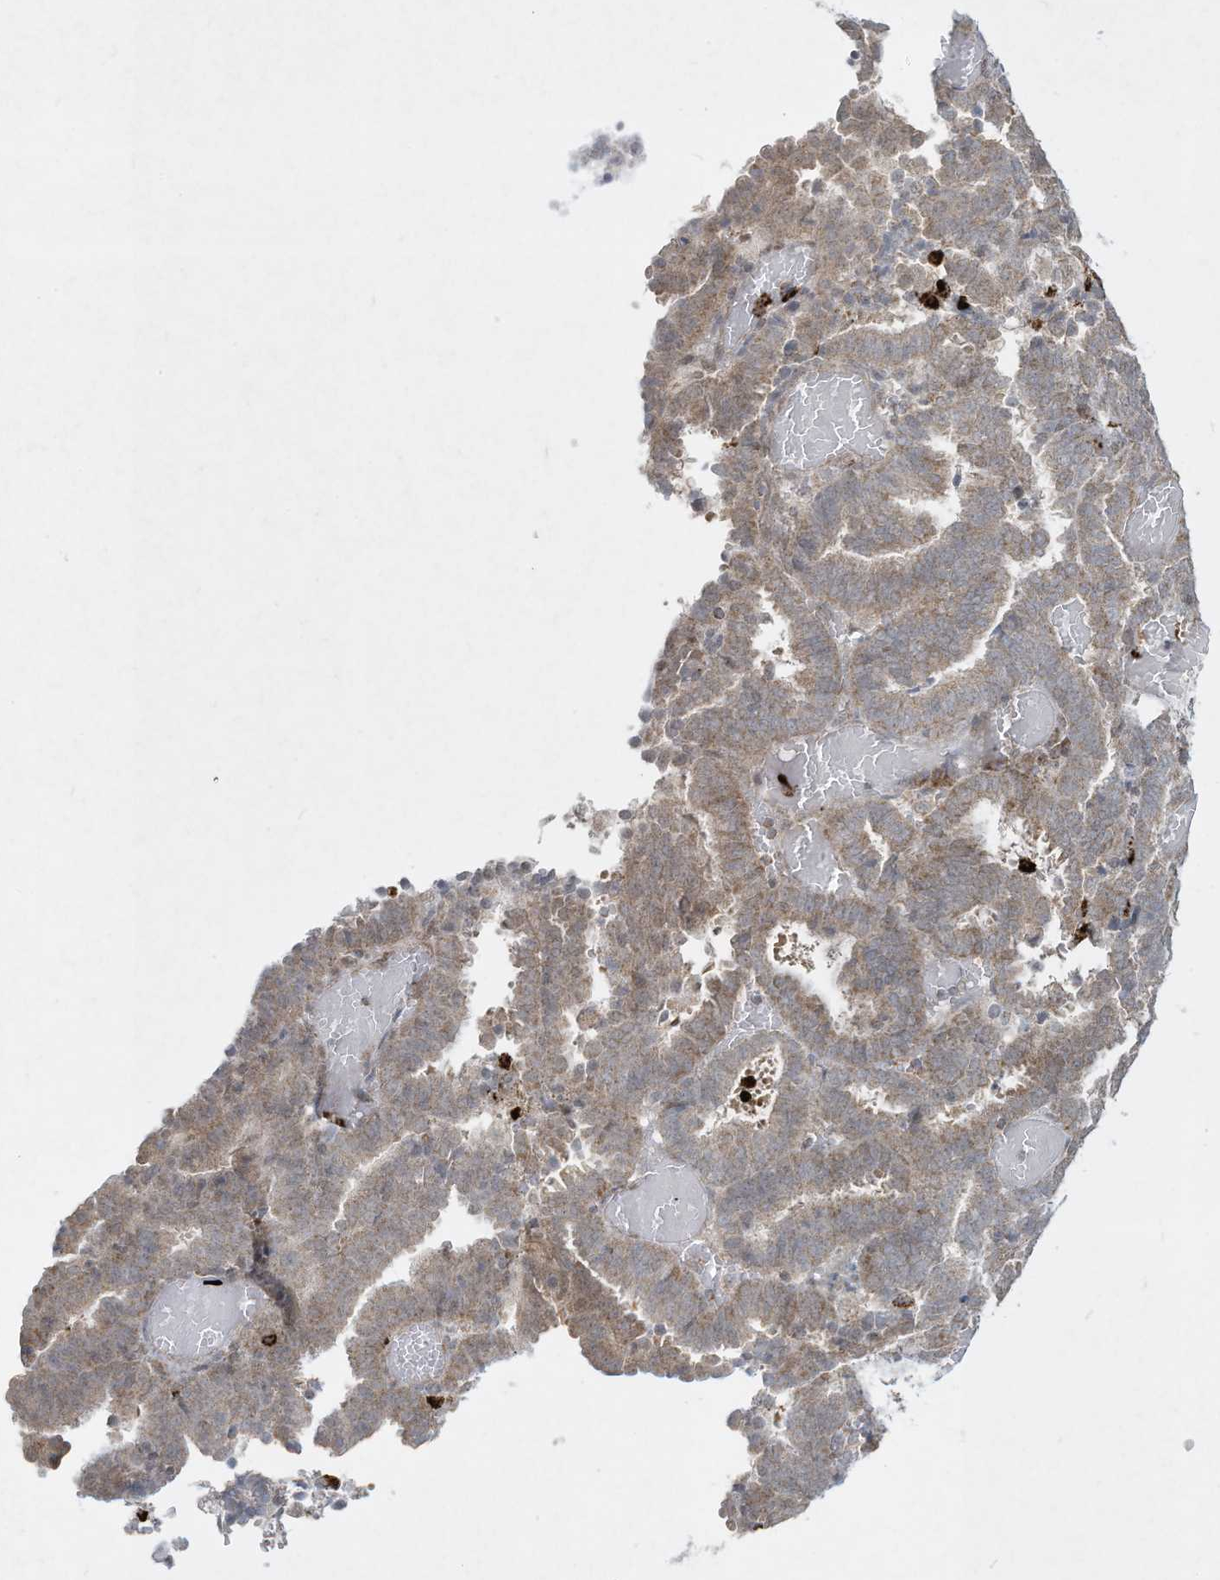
{"staining": {"intensity": "moderate", "quantity": ">75%", "location": "cytoplasmic/membranous"}, "tissue": "endometrial cancer", "cell_type": "Tumor cells", "image_type": "cancer", "snomed": [{"axis": "morphology", "description": "Adenocarcinoma, NOS"}, {"axis": "topography", "description": "Uterus"}], "caption": "A high-resolution micrograph shows immunohistochemistry staining of endometrial cancer (adenocarcinoma), which demonstrates moderate cytoplasmic/membranous positivity in about >75% of tumor cells. (brown staining indicates protein expression, while blue staining denotes nuclei).", "gene": "CHRNA4", "patient": {"sex": "female", "age": 83}}